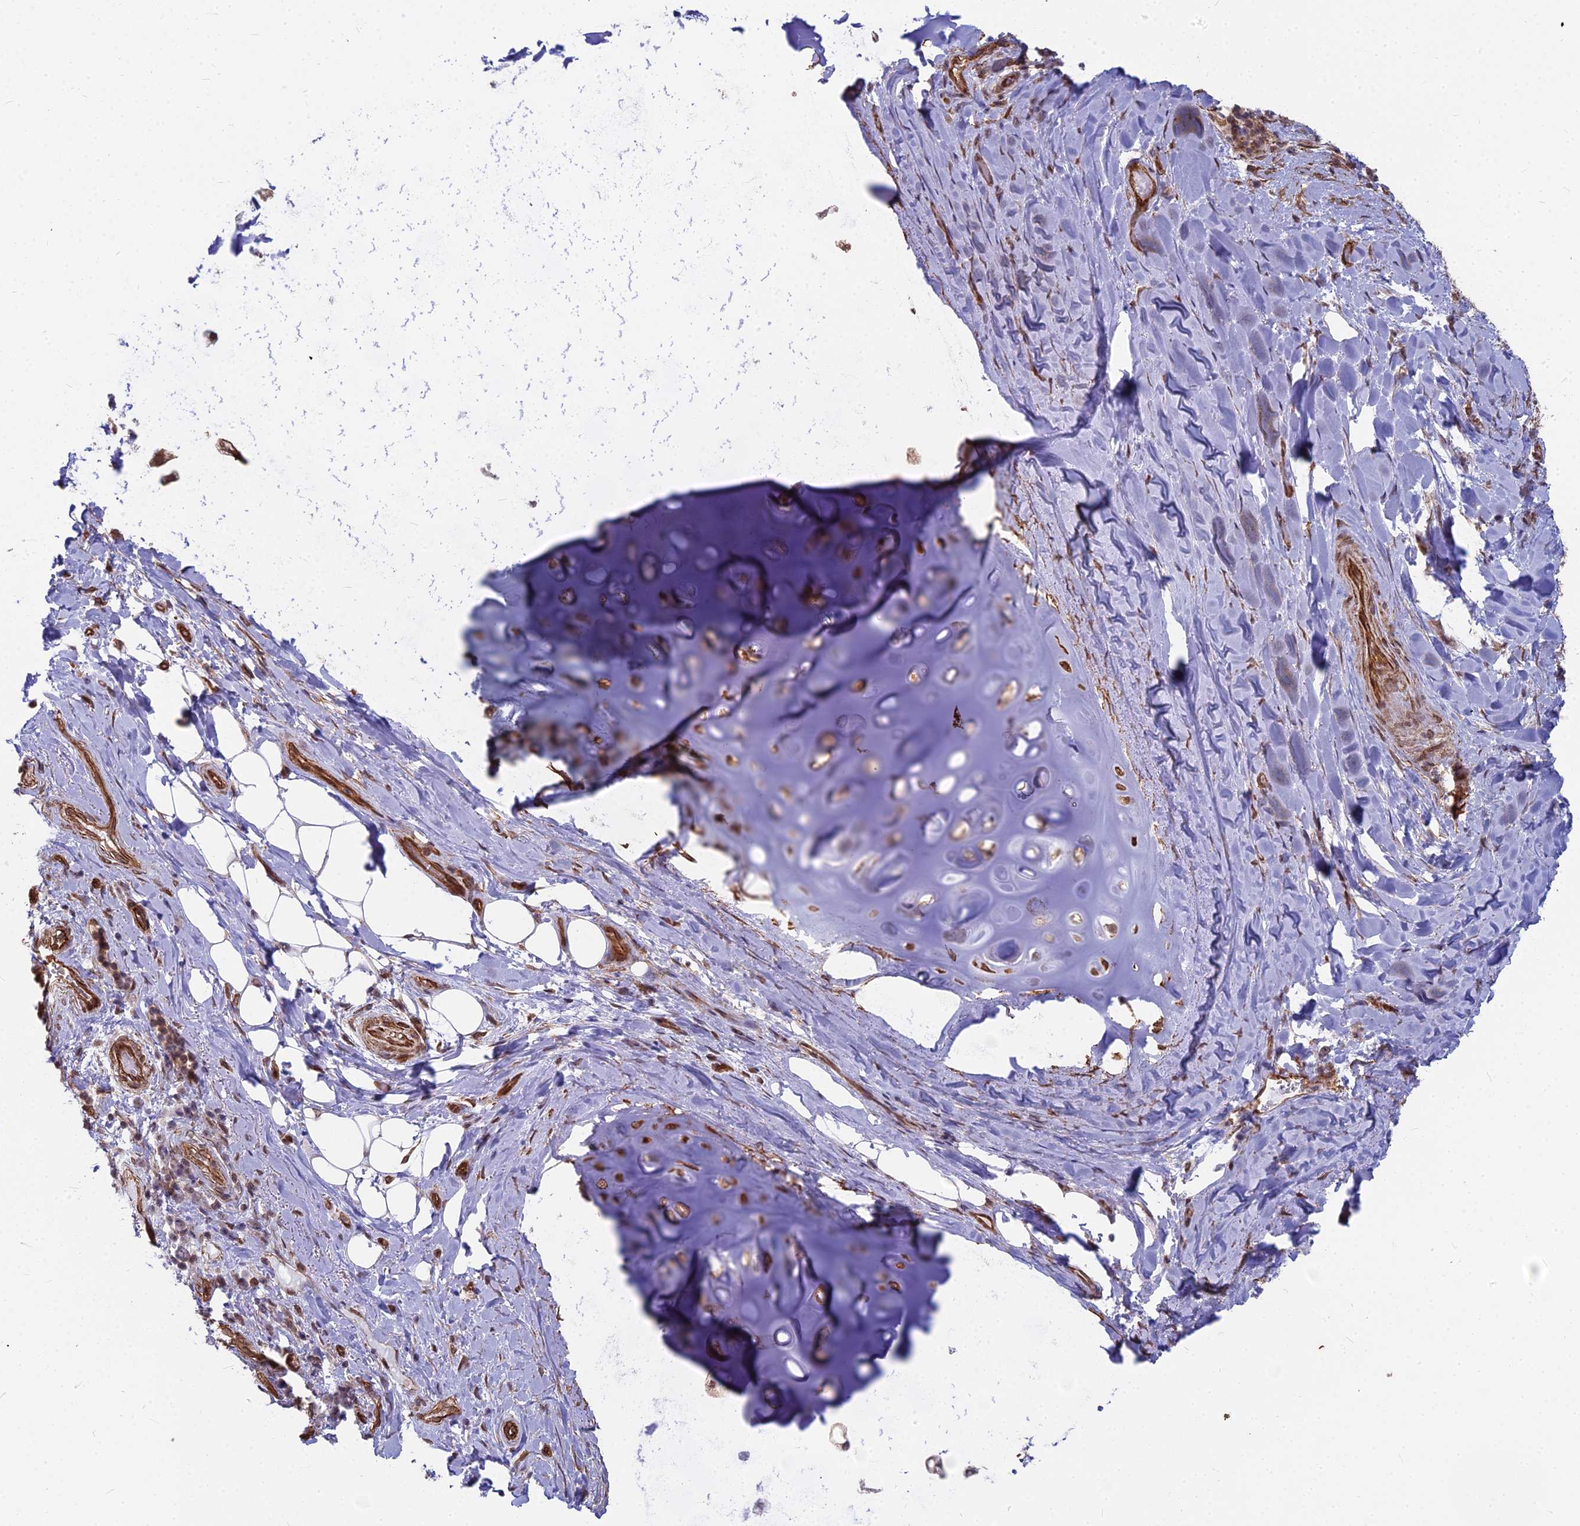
{"staining": {"intensity": "moderate", "quantity": "25%-75%", "location": "cytoplasmic/membranous,nuclear"}, "tissue": "adipose tissue", "cell_type": "Adipocytes", "image_type": "normal", "snomed": [{"axis": "morphology", "description": "Normal tissue, NOS"}, {"axis": "morphology", "description": "Squamous cell carcinoma, NOS"}, {"axis": "topography", "description": "Bronchus"}, {"axis": "topography", "description": "Lung"}], "caption": "A micrograph showing moderate cytoplasmic/membranous,nuclear staining in approximately 25%-75% of adipocytes in normal adipose tissue, as visualized by brown immunohistochemical staining.", "gene": "YJU2", "patient": {"sex": "male", "age": 64}}